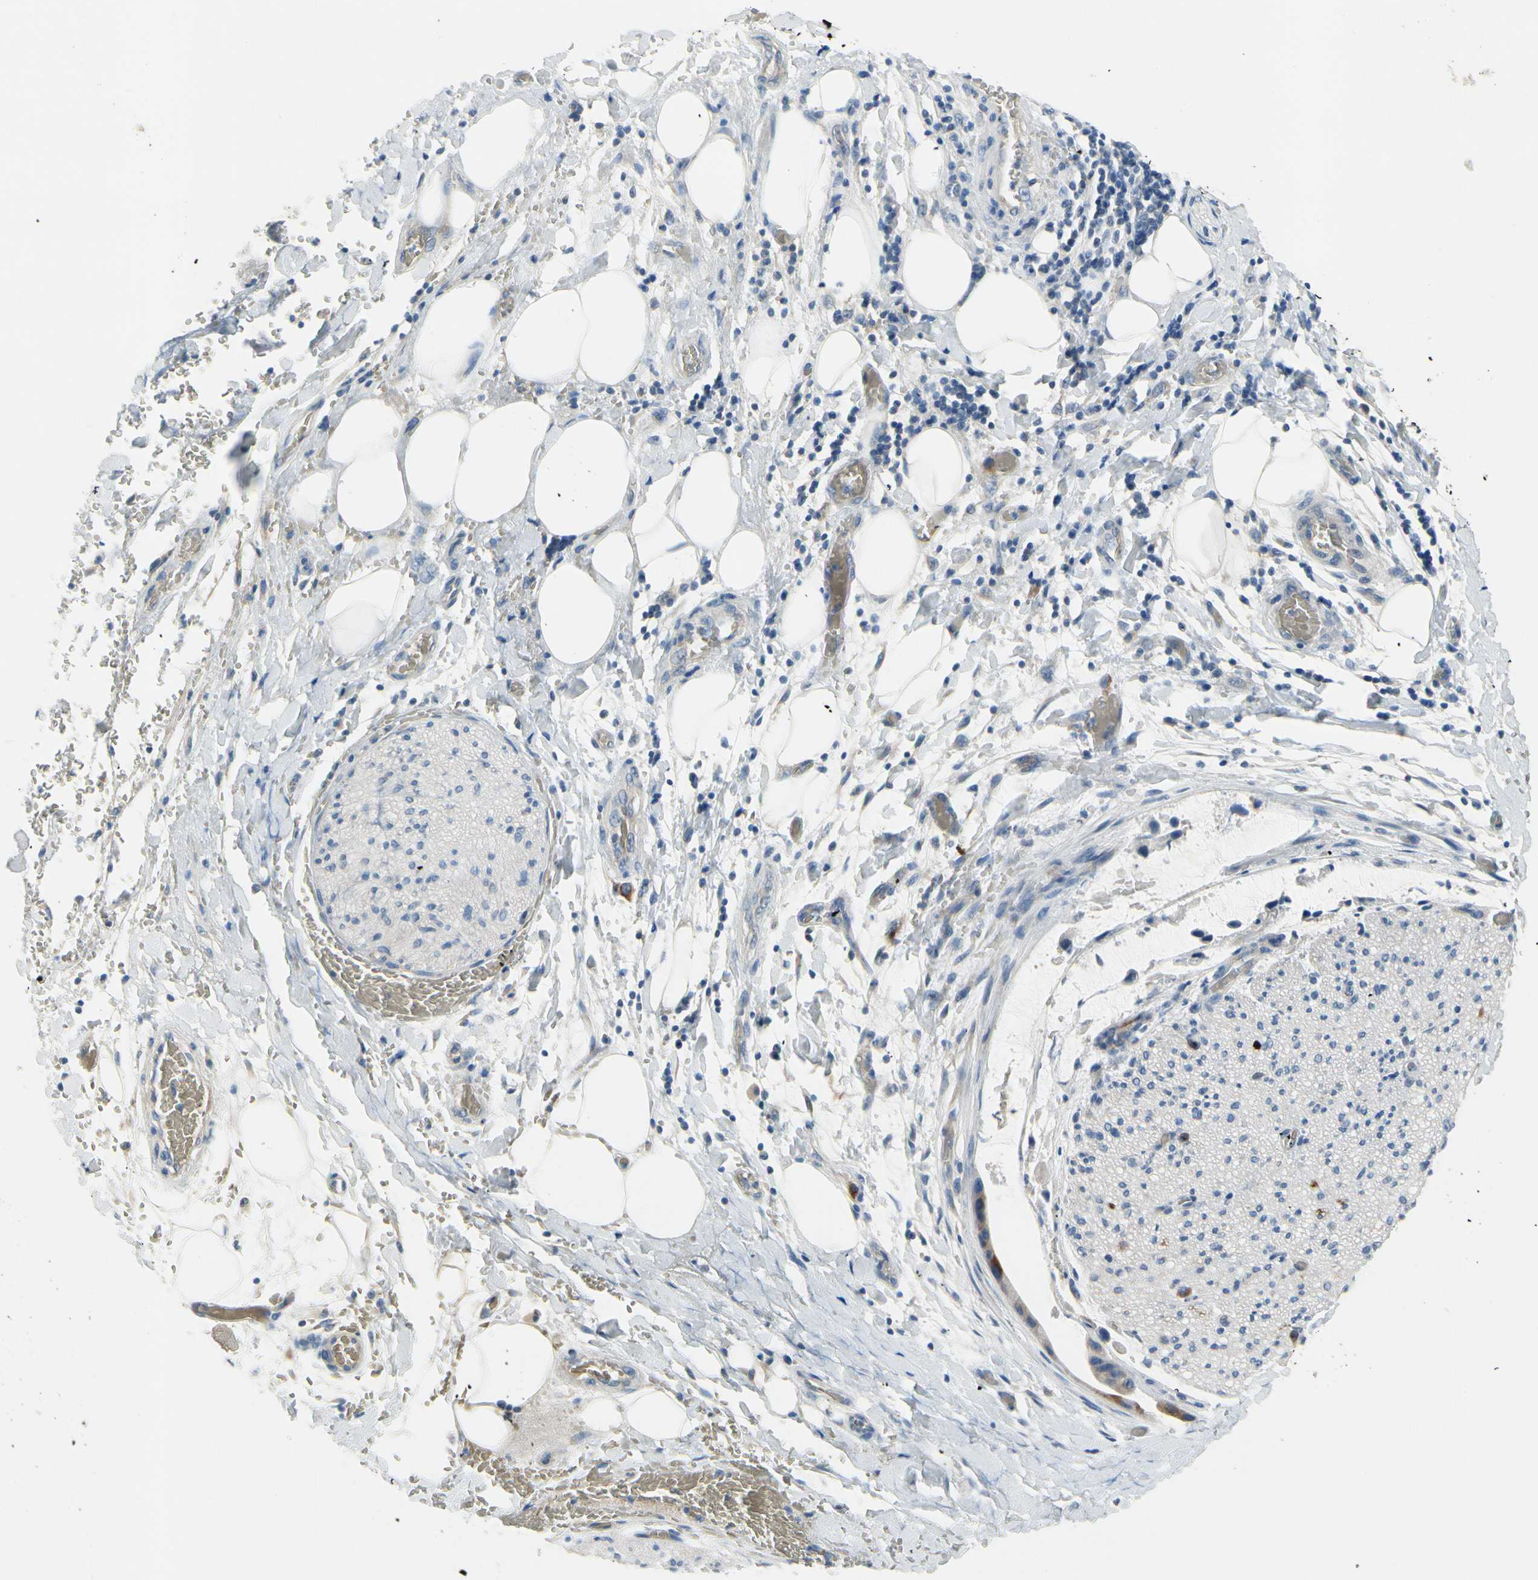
{"staining": {"intensity": "negative", "quantity": "none", "location": "none"}, "tissue": "adipose tissue", "cell_type": "Adipocytes", "image_type": "normal", "snomed": [{"axis": "morphology", "description": "Normal tissue, NOS"}, {"axis": "morphology", "description": "Cholangiocarcinoma"}, {"axis": "topography", "description": "Liver"}, {"axis": "topography", "description": "Peripheral nerve tissue"}], "caption": "IHC of normal human adipose tissue displays no expression in adipocytes.", "gene": "CKAP2", "patient": {"sex": "male", "age": 50}}